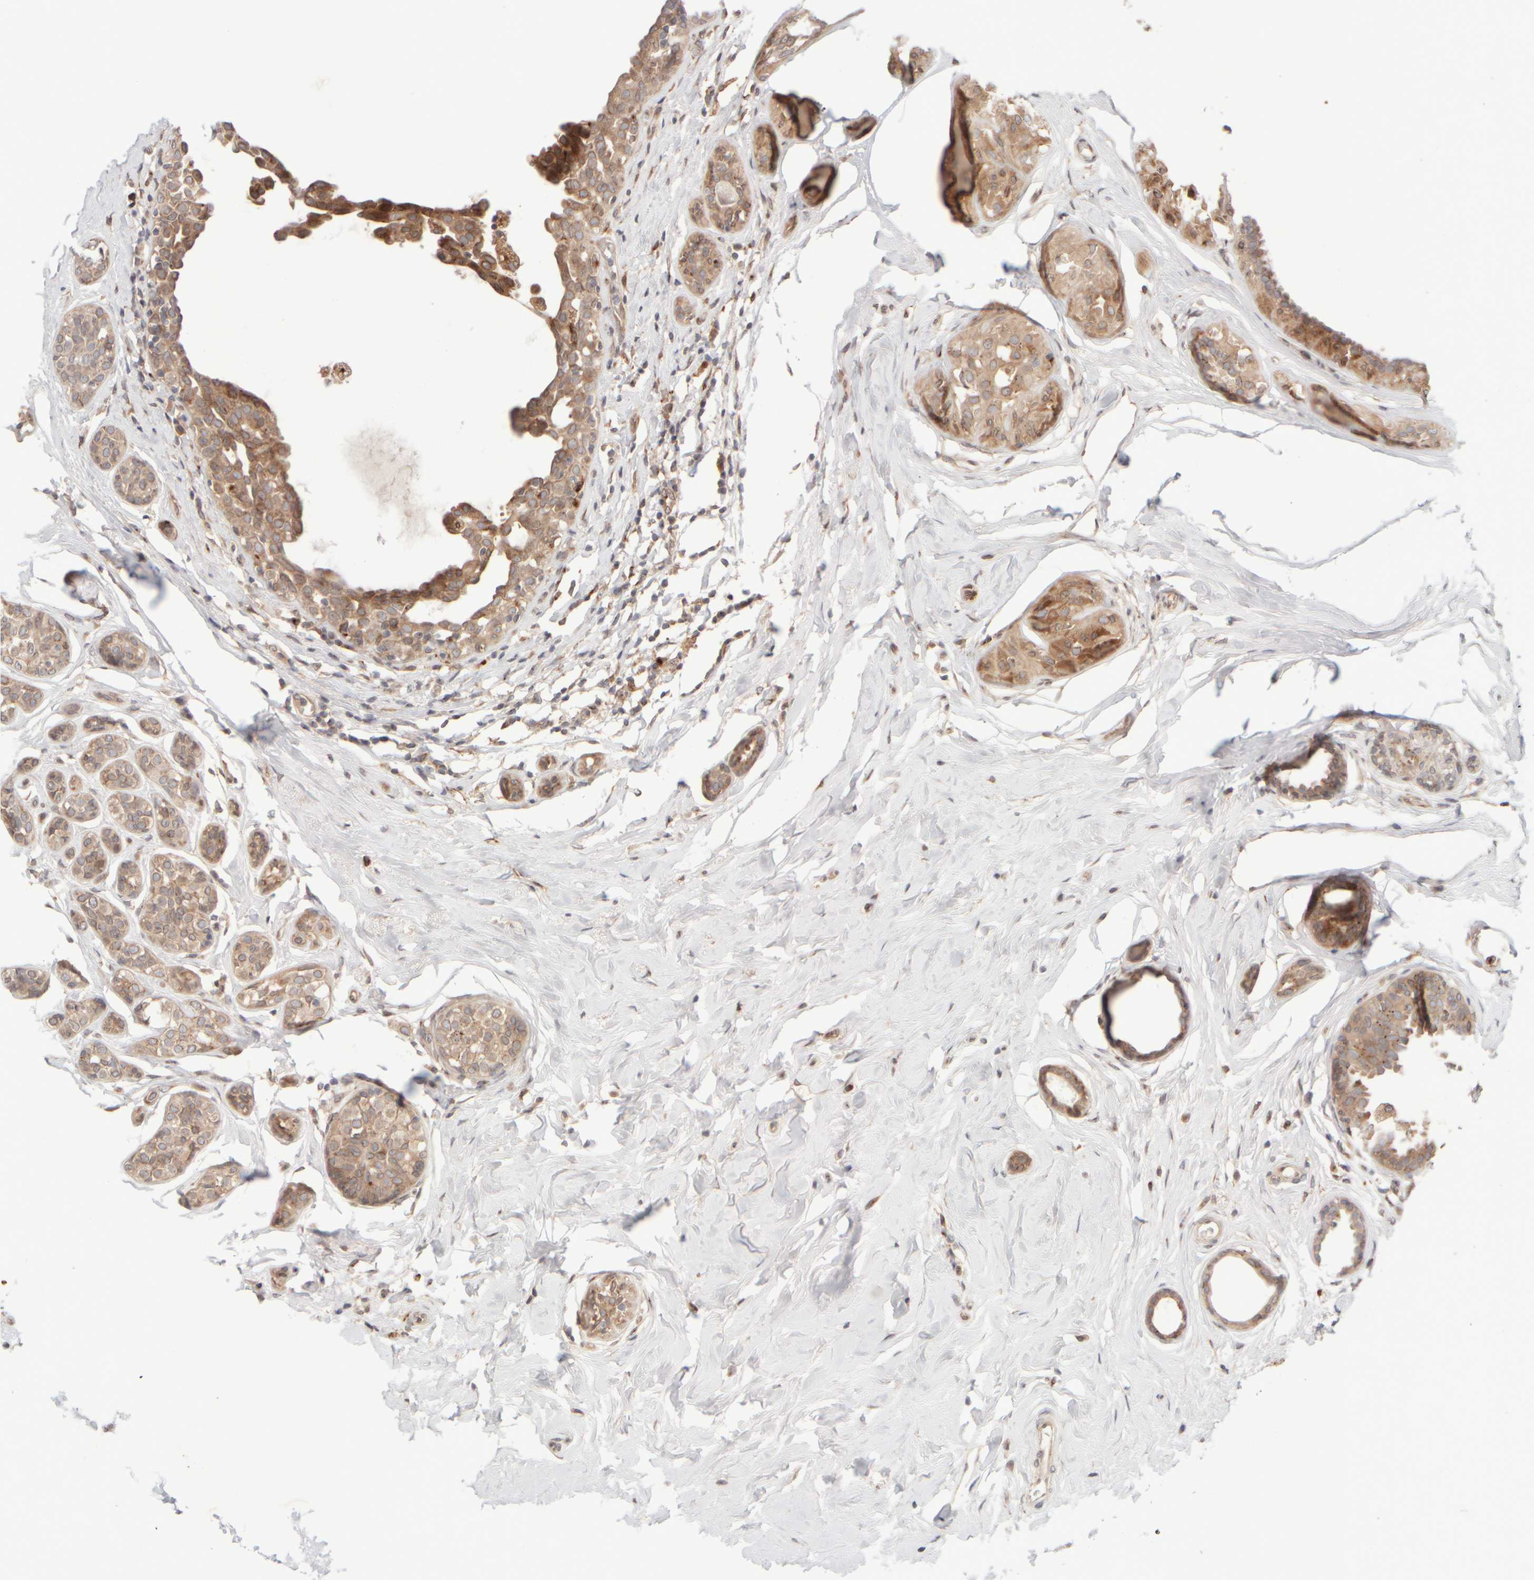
{"staining": {"intensity": "moderate", "quantity": ">75%", "location": "cytoplasmic/membranous"}, "tissue": "breast cancer", "cell_type": "Tumor cells", "image_type": "cancer", "snomed": [{"axis": "morphology", "description": "Duct carcinoma"}, {"axis": "topography", "description": "Breast"}], "caption": "The photomicrograph reveals a brown stain indicating the presence of a protein in the cytoplasmic/membranous of tumor cells in infiltrating ductal carcinoma (breast).", "gene": "GCN1", "patient": {"sex": "female", "age": 55}}